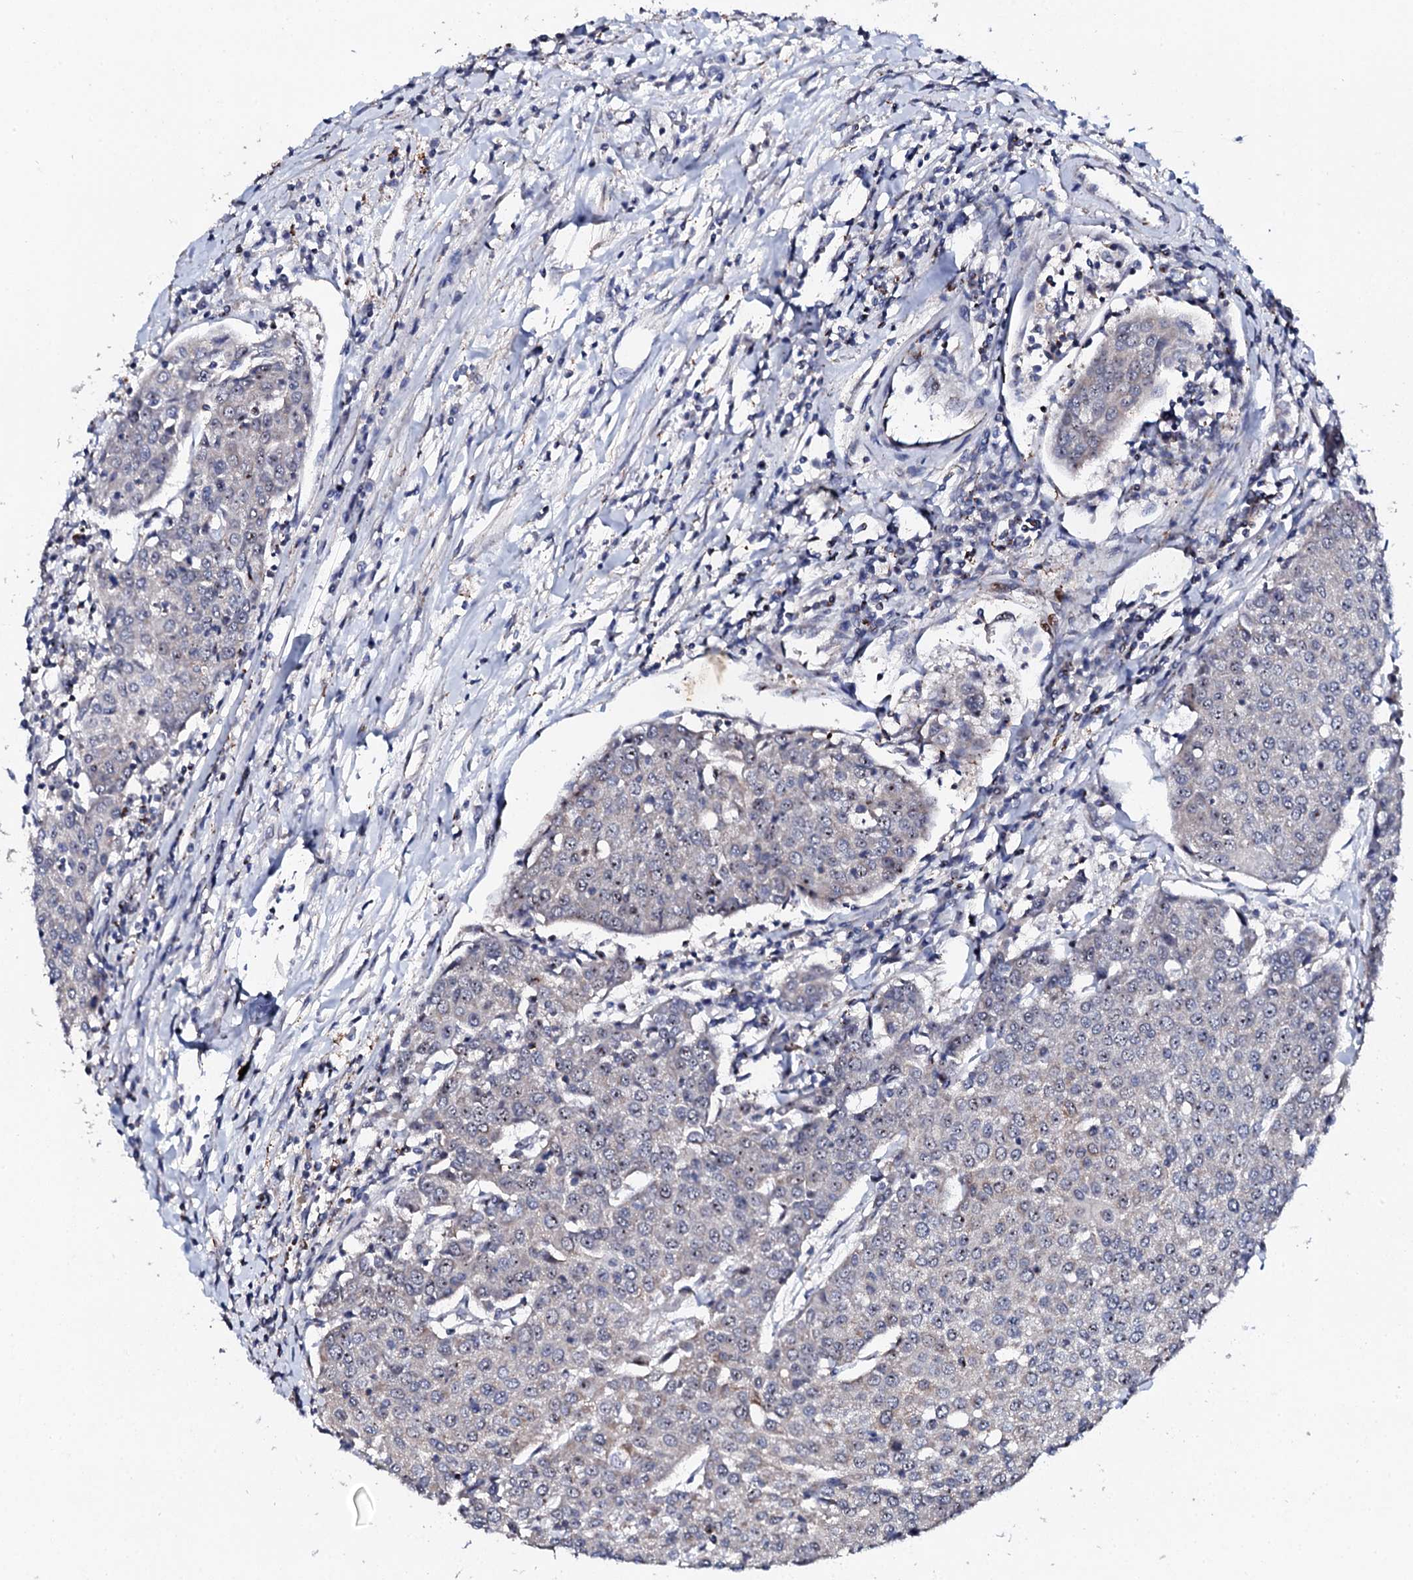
{"staining": {"intensity": "negative", "quantity": "none", "location": "none"}, "tissue": "urothelial cancer", "cell_type": "Tumor cells", "image_type": "cancer", "snomed": [{"axis": "morphology", "description": "Urothelial carcinoma, High grade"}, {"axis": "topography", "description": "Urinary bladder"}], "caption": "Tumor cells are negative for brown protein staining in urothelial carcinoma (high-grade). (DAB (3,3'-diaminobenzidine) IHC visualized using brightfield microscopy, high magnification).", "gene": "GTPBP4", "patient": {"sex": "female", "age": 85}}